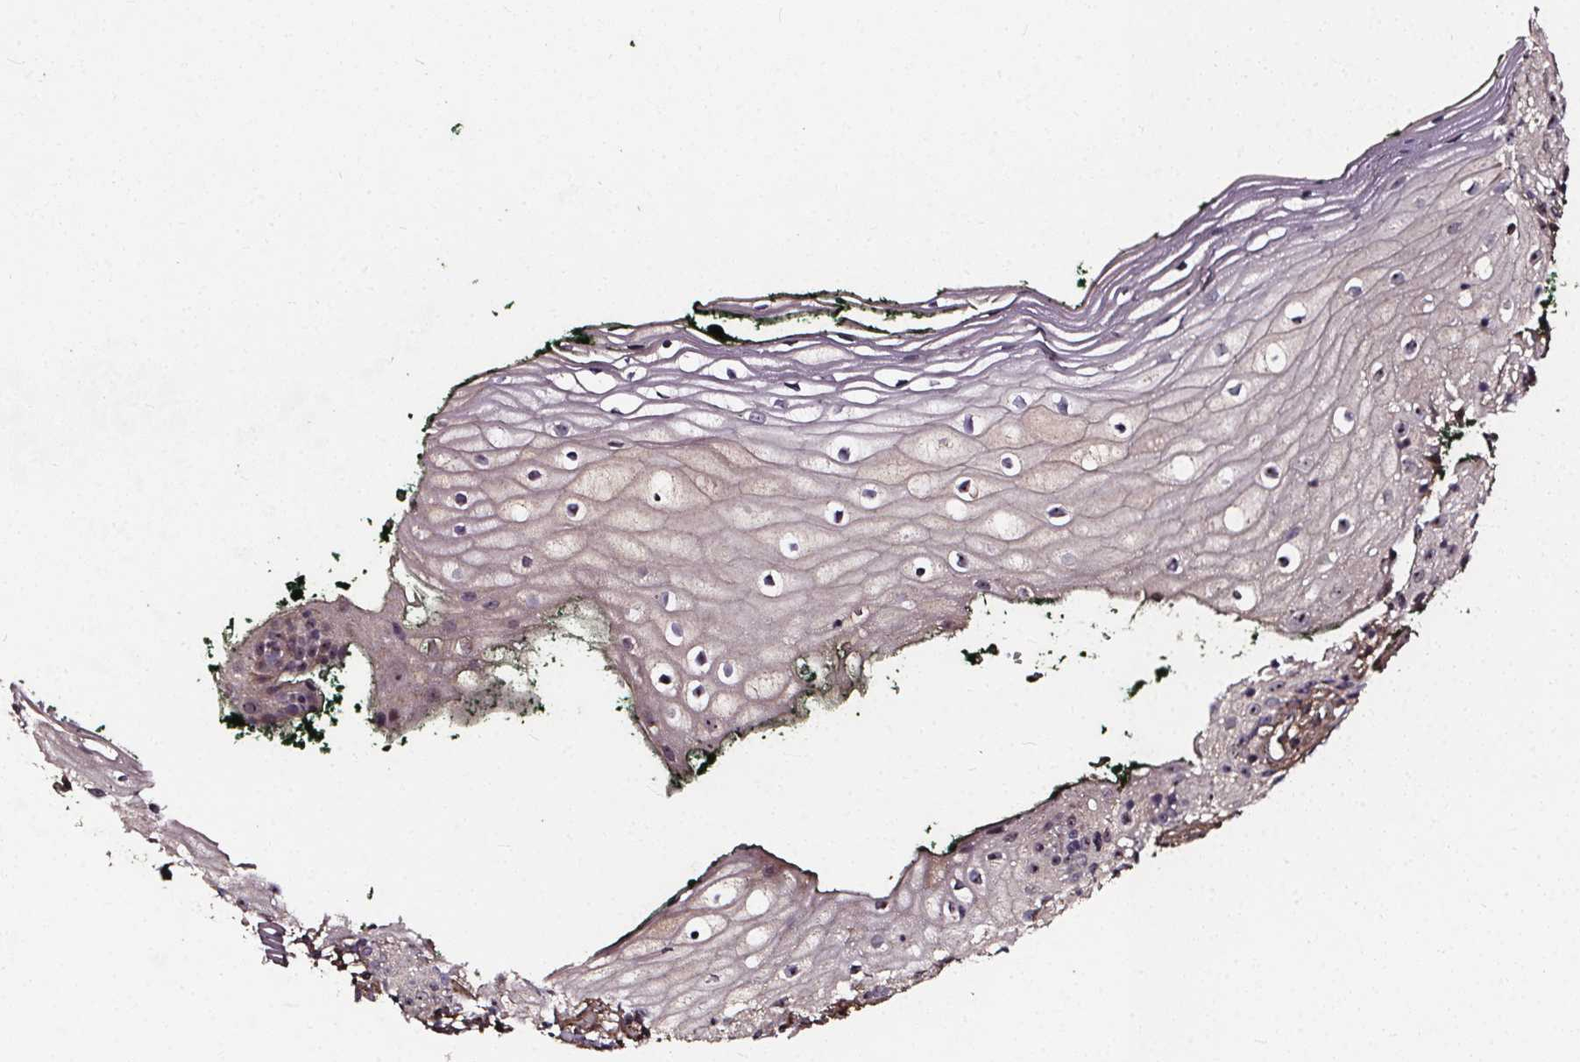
{"staining": {"intensity": "negative", "quantity": "none", "location": "none"}, "tissue": "vagina", "cell_type": "Squamous epithelial cells", "image_type": "normal", "snomed": [{"axis": "morphology", "description": "Normal tissue, NOS"}, {"axis": "topography", "description": "Vagina"}], "caption": "Immunohistochemistry (IHC) photomicrograph of unremarkable vagina: human vagina stained with DAB displays no significant protein staining in squamous epithelial cells.", "gene": "AEBP1", "patient": {"sex": "female", "age": 47}}